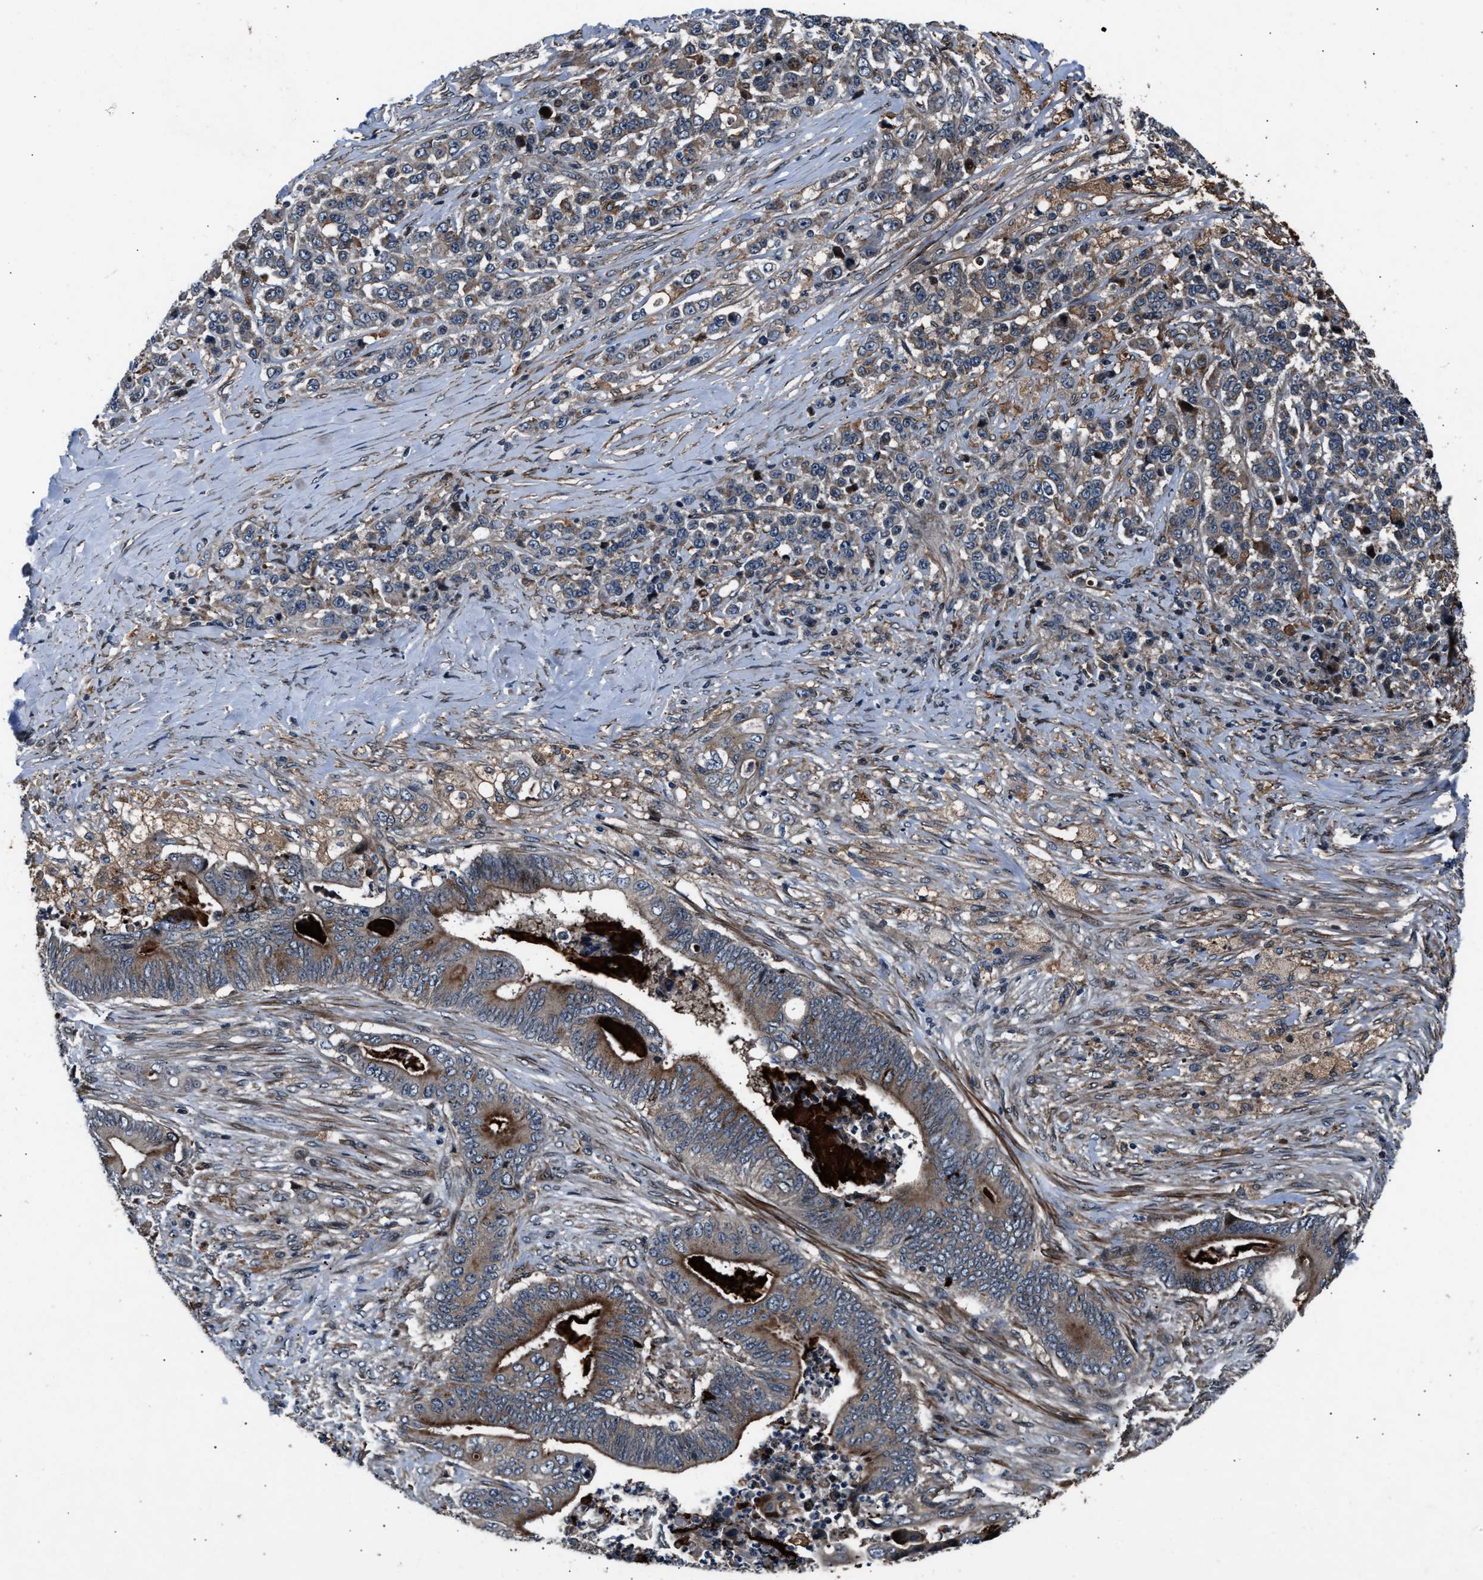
{"staining": {"intensity": "moderate", "quantity": ">75%", "location": "cytoplasmic/membranous"}, "tissue": "stomach cancer", "cell_type": "Tumor cells", "image_type": "cancer", "snomed": [{"axis": "morphology", "description": "Adenocarcinoma, NOS"}, {"axis": "topography", "description": "Stomach"}], "caption": "Moderate cytoplasmic/membranous protein staining is seen in about >75% of tumor cells in adenocarcinoma (stomach).", "gene": "DYNC2I1", "patient": {"sex": "female", "age": 73}}